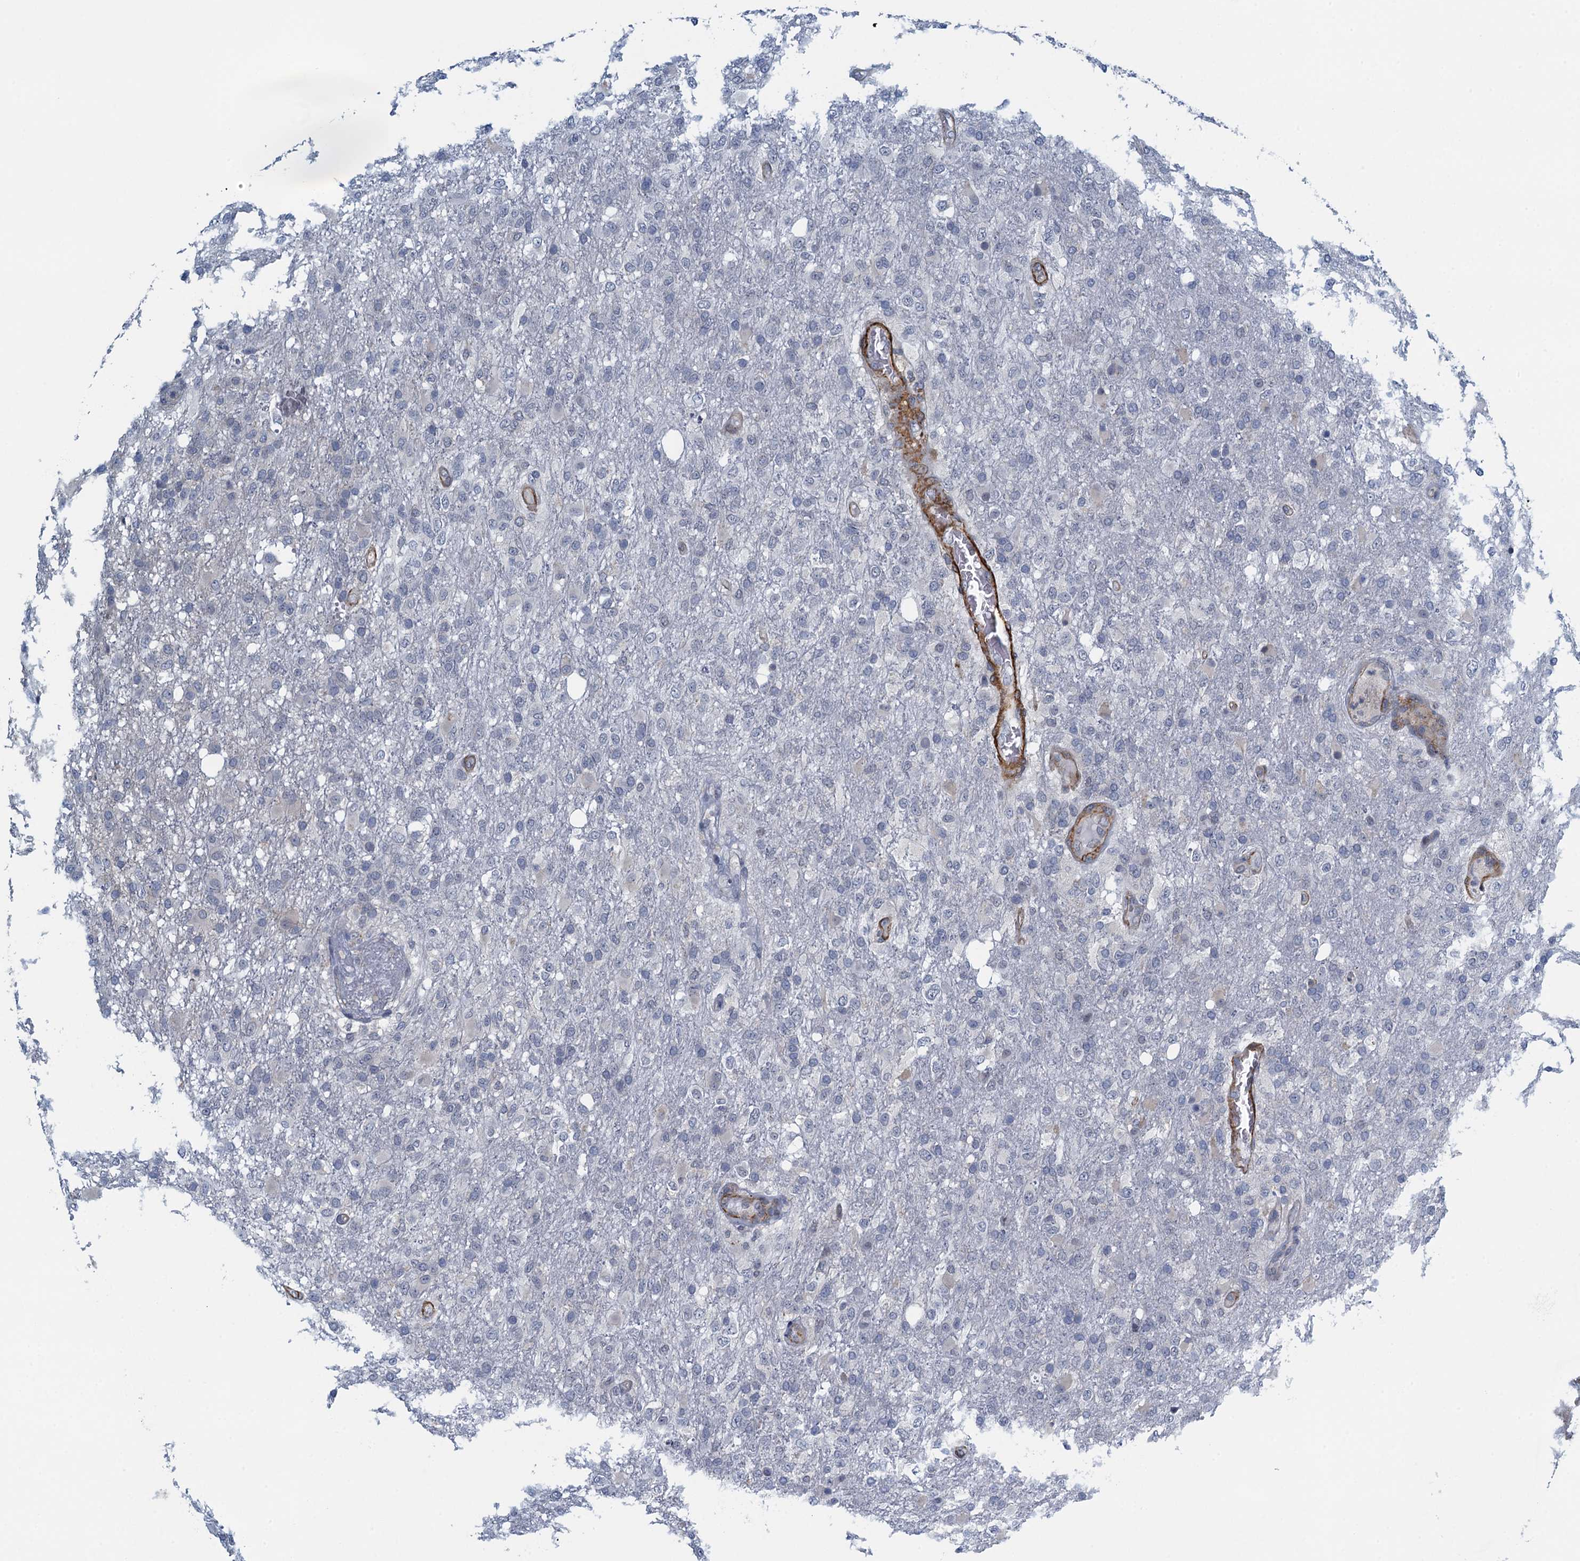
{"staining": {"intensity": "negative", "quantity": "none", "location": "none"}, "tissue": "glioma", "cell_type": "Tumor cells", "image_type": "cancer", "snomed": [{"axis": "morphology", "description": "Glioma, malignant, High grade"}, {"axis": "topography", "description": "Brain"}], "caption": "A high-resolution photomicrograph shows IHC staining of glioma, which shows no significant positivity in tumor cells.", "gene": "ALG2", "patient": {"sex": "female", "age": 74}}